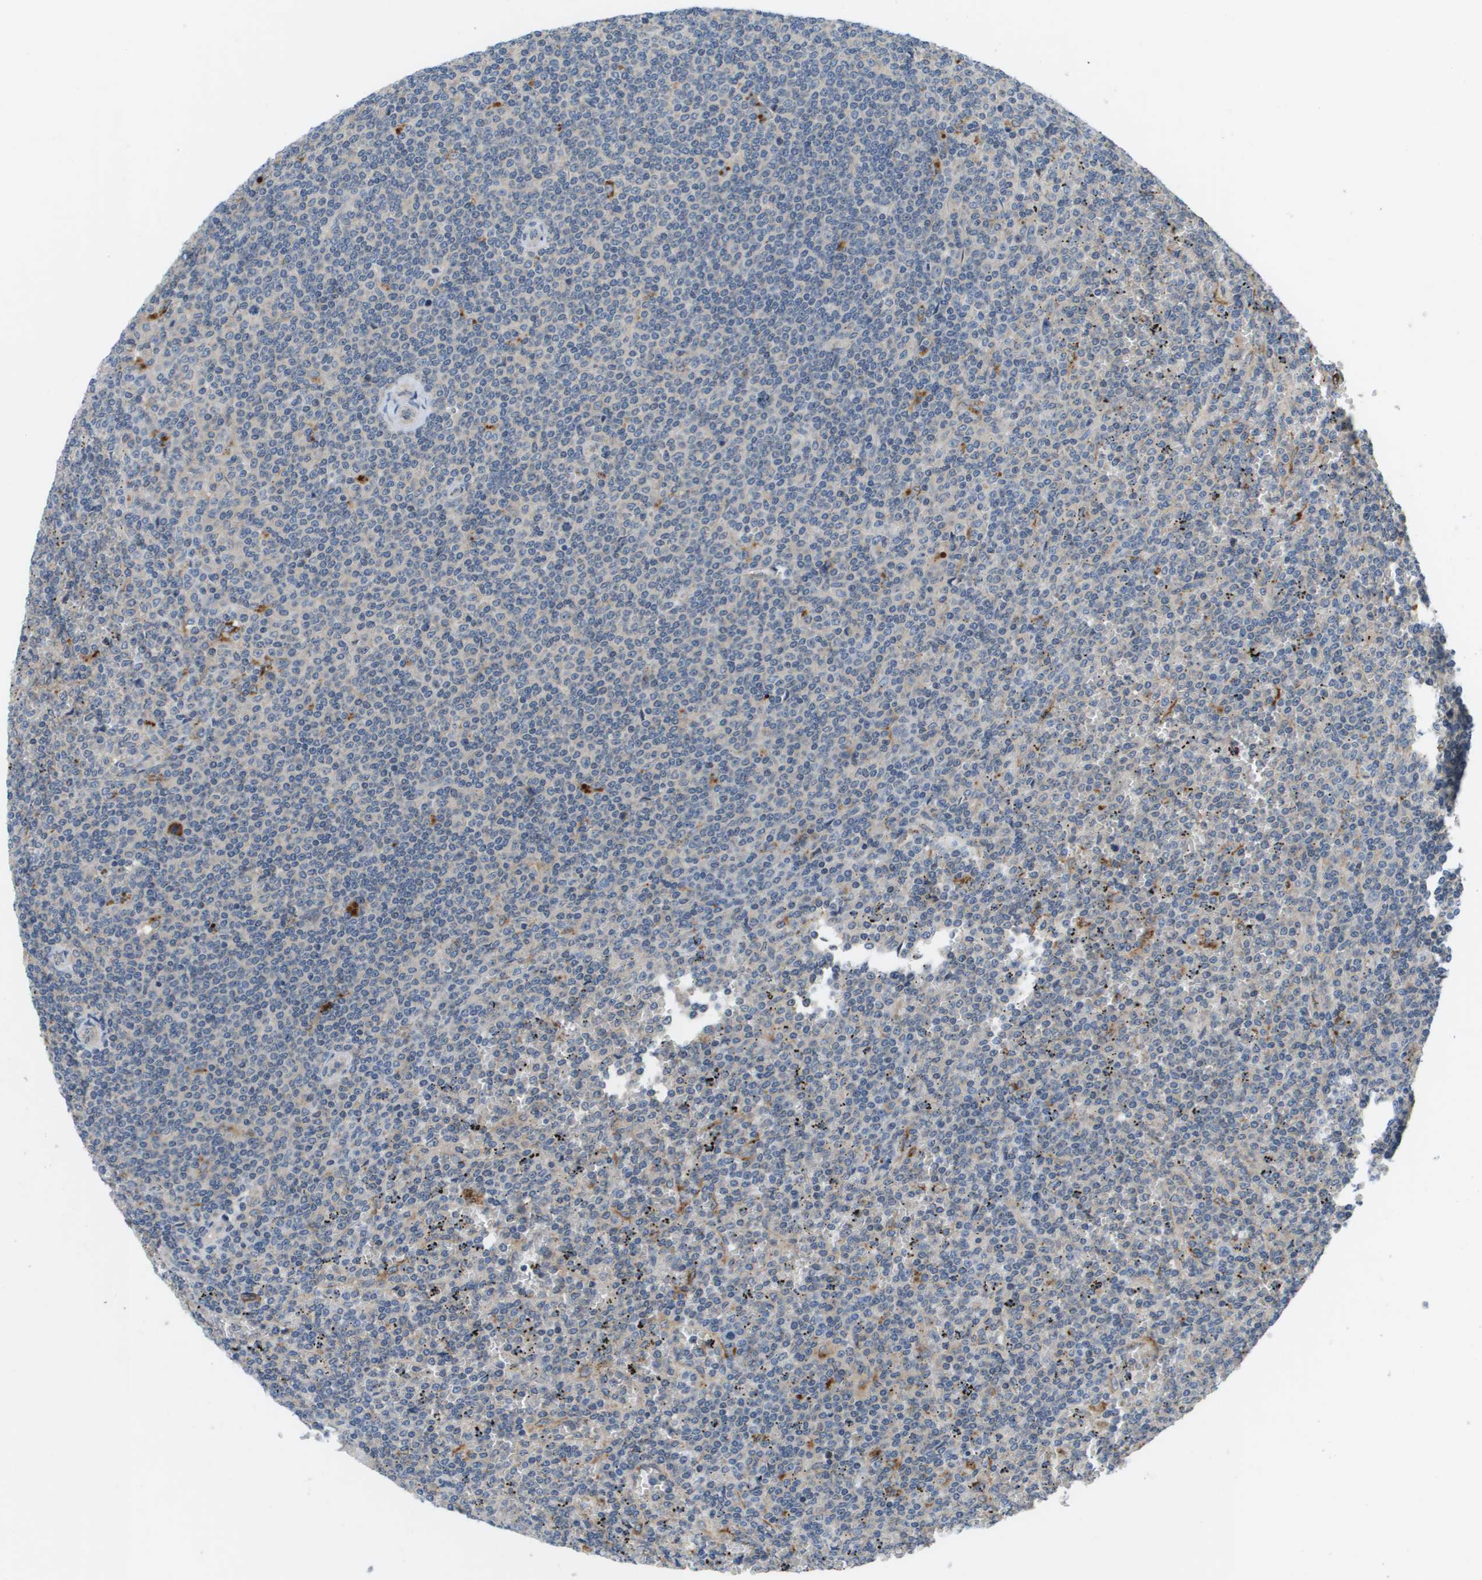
{"staining": {"intensity": "negative", "quantity": "none", "location": "none"}, "tissue": "lymphoma", "cell_type": "Tumor cells", "image_type": "cancer", "snomed": [{"axis": "morphology", "description": "Malignant lymphoma, non-Hodgkin's type, Low grade"}, {"axis": "topography", "description": "Spleen"}], "caption": "The immunohistochemistry histopathology image has no significant expression in tumor cells of low-grade malignant lymphoma, non-Hodgkin's type tissue.", "gene": "SLC25A20", "patient": {"sex": "female", "age": 19}}